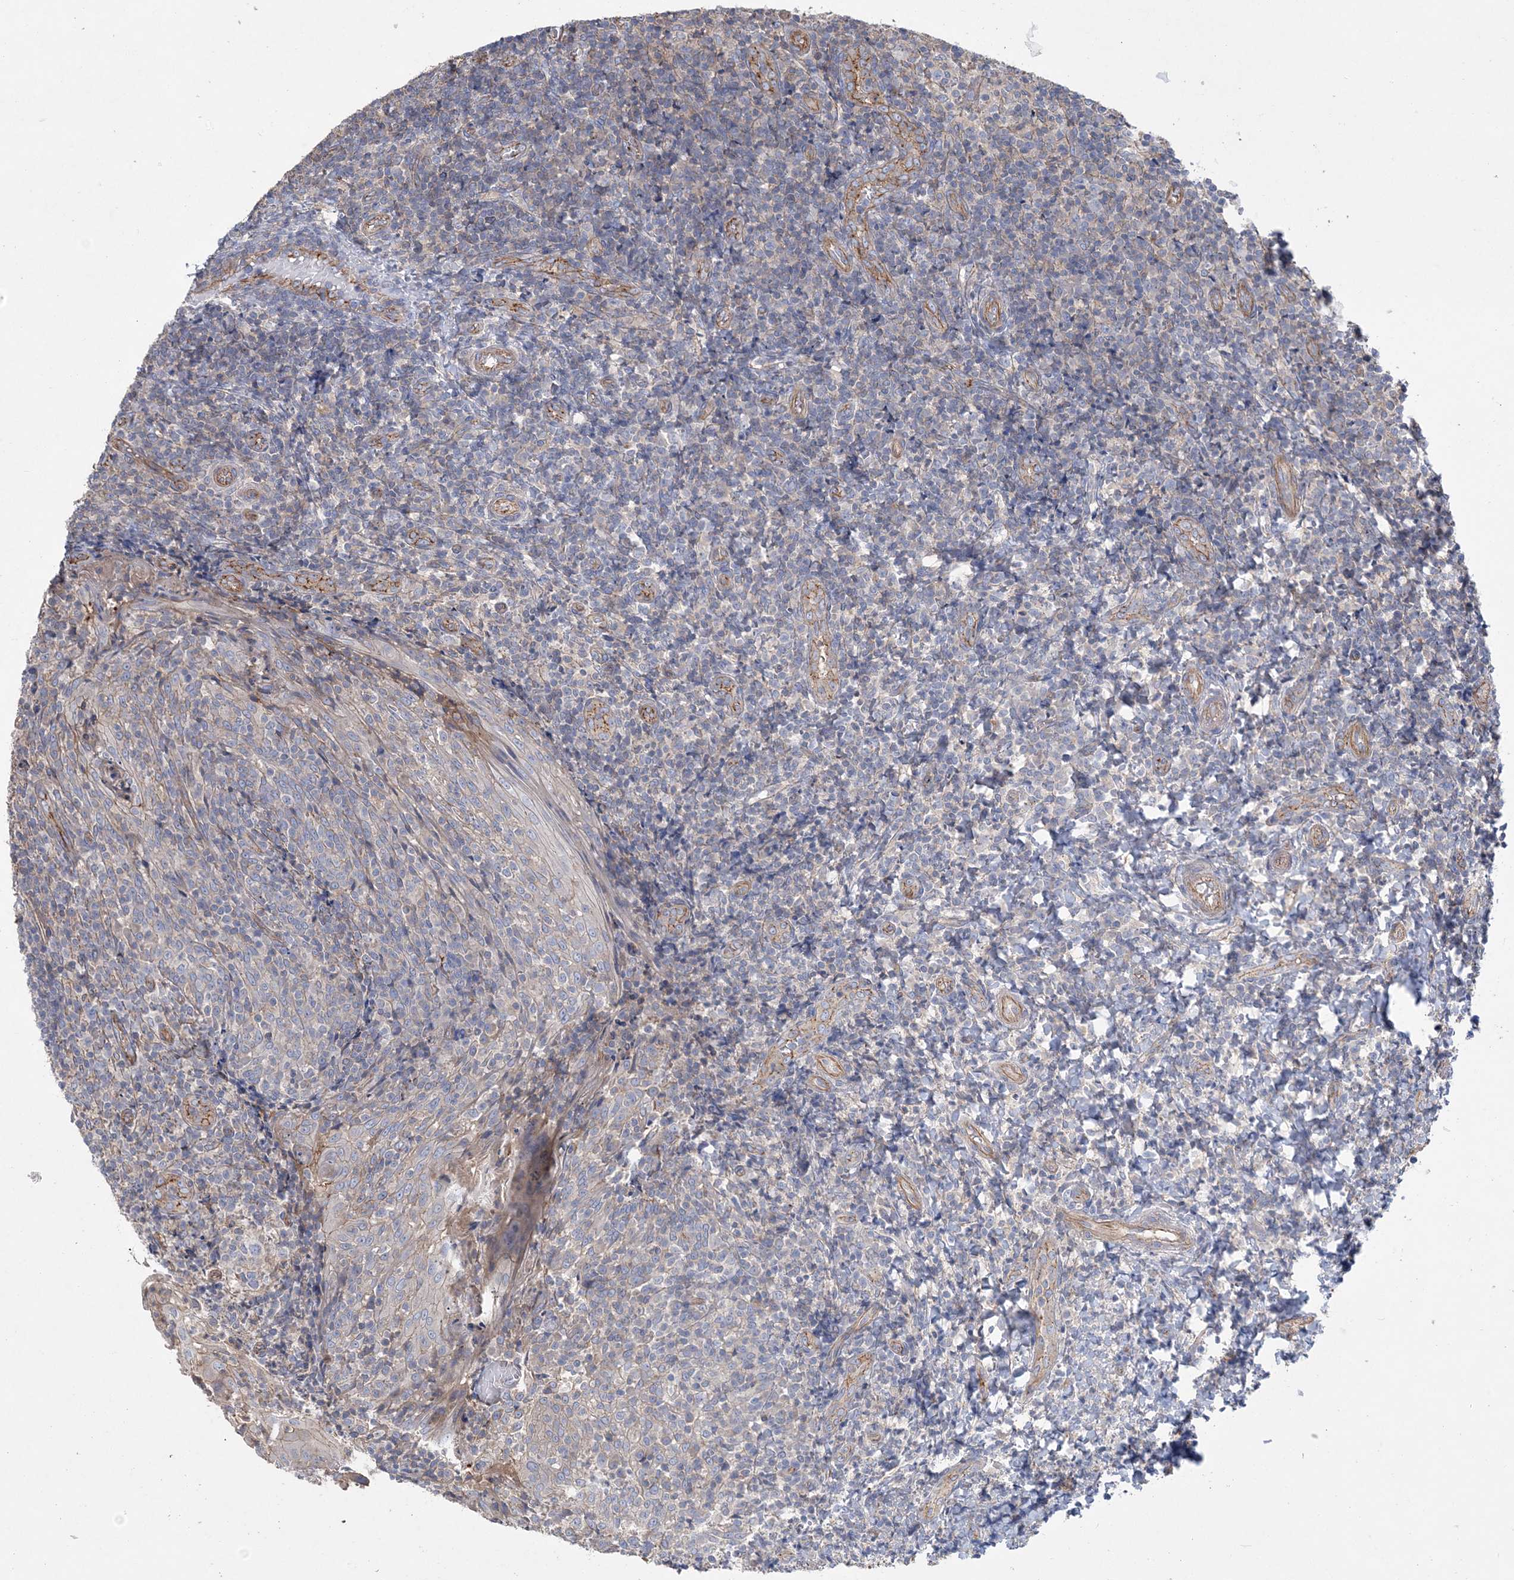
{"staining": {"intensity": "negative", "quantity": "none", "location": "none"}, "tissue": "tonsil", "cell_type": "Germinal center cells", "image_type": "normal", "snomed": [{"axis": "morphology", "description": "Normal tissue, NOS"}, {"axis": "topography", "description": "Tonsil"}], "caption": "The photomicrograph reveals no staining of germinal center cells in normal tonsil.", "gene": "PIGC", "patient": {"sex": "female", "age": 19}}